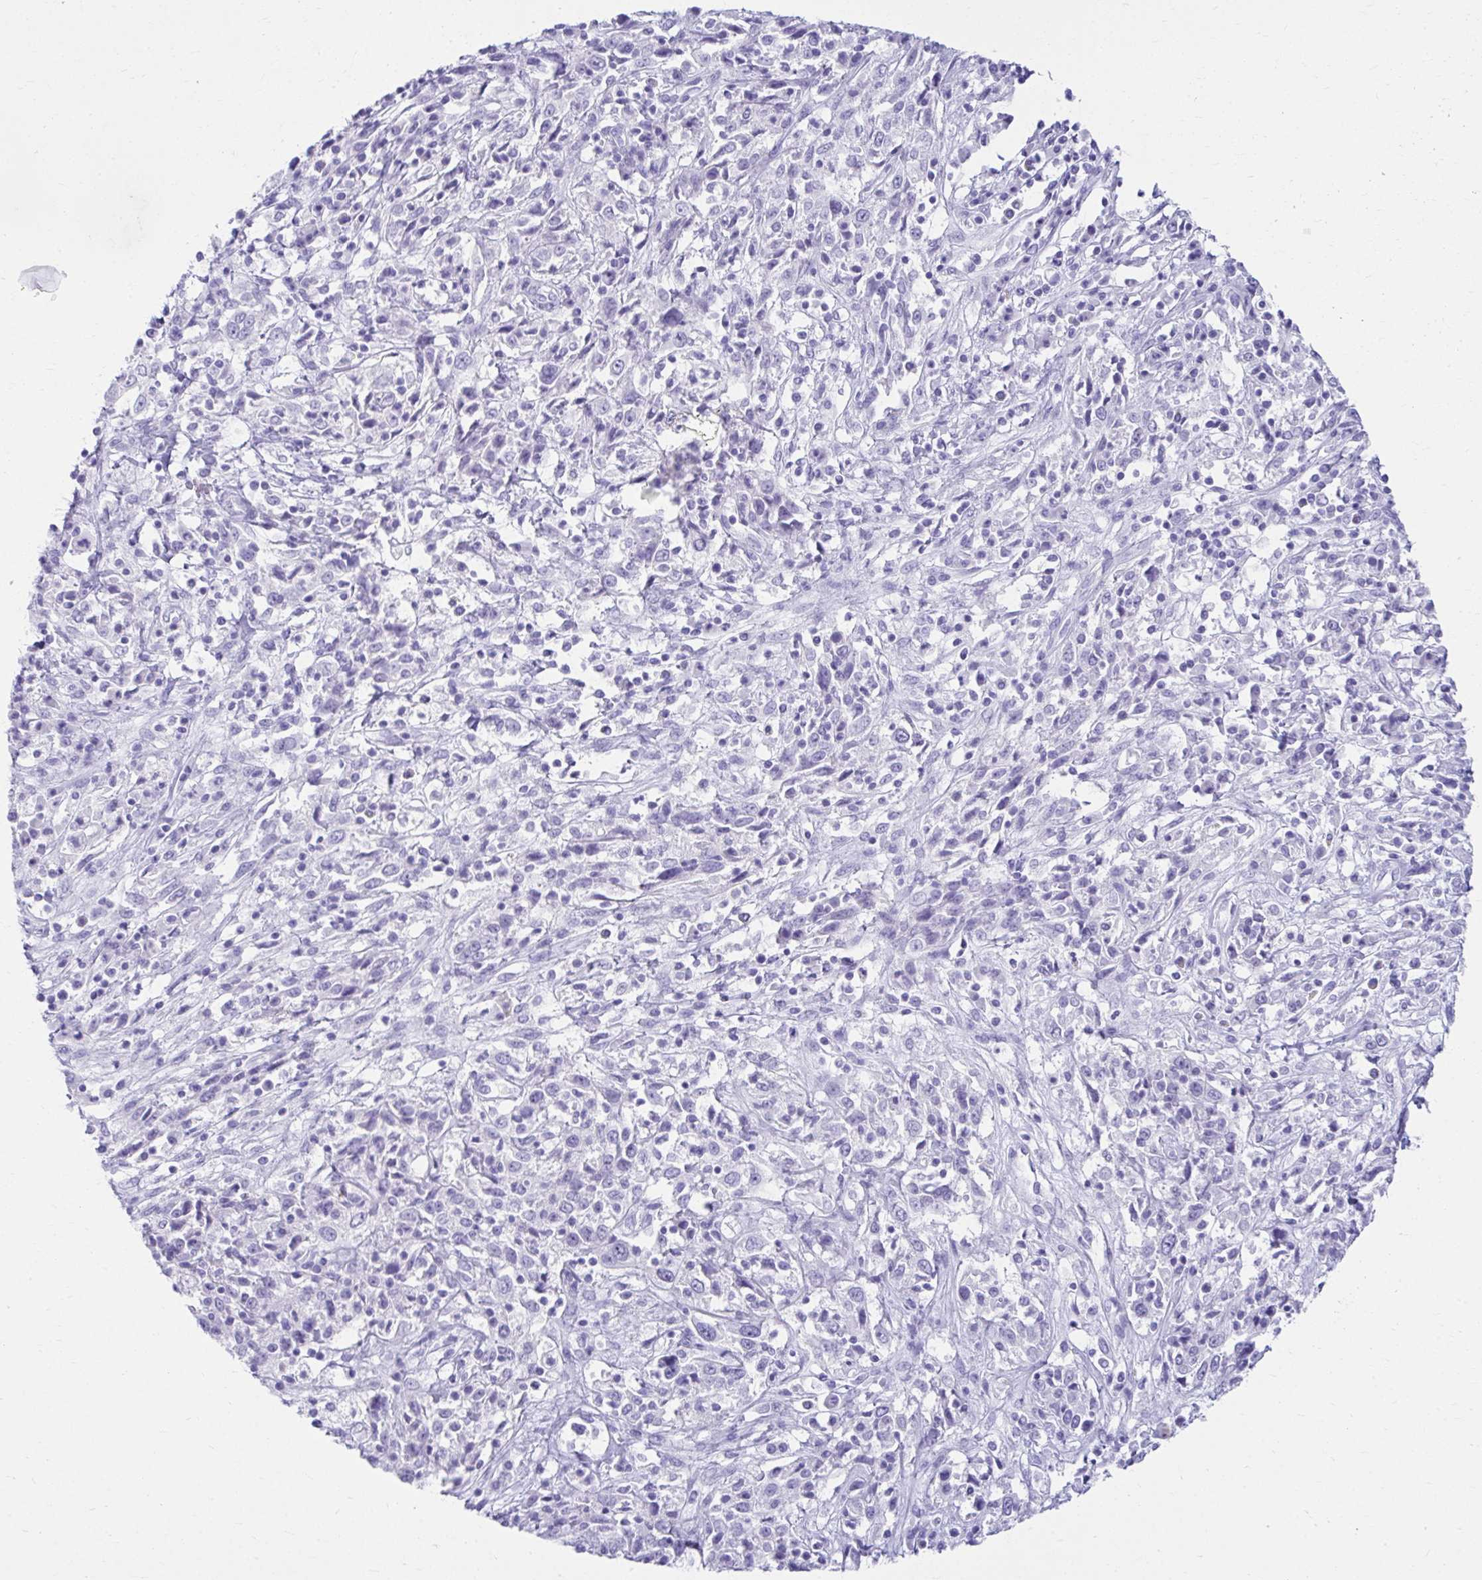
{"staining": {"intensity": "negative", "quantity": "none", "location": "none"}, "tissue": "cervical cancer", "cell_type": "Tumor cells", "image_type": "cancer", "snomed": [{"axis": "morphology", "description": "Adenocarcinoma, NOS"}, {"axis": "topography", "description": "Cervix"}], "caption": "A photomicrograph of human cervical cancer is negative for staining in tumor cells.", "gene": "ATP4B", "patient": {"sex": "female", "age": 40}}